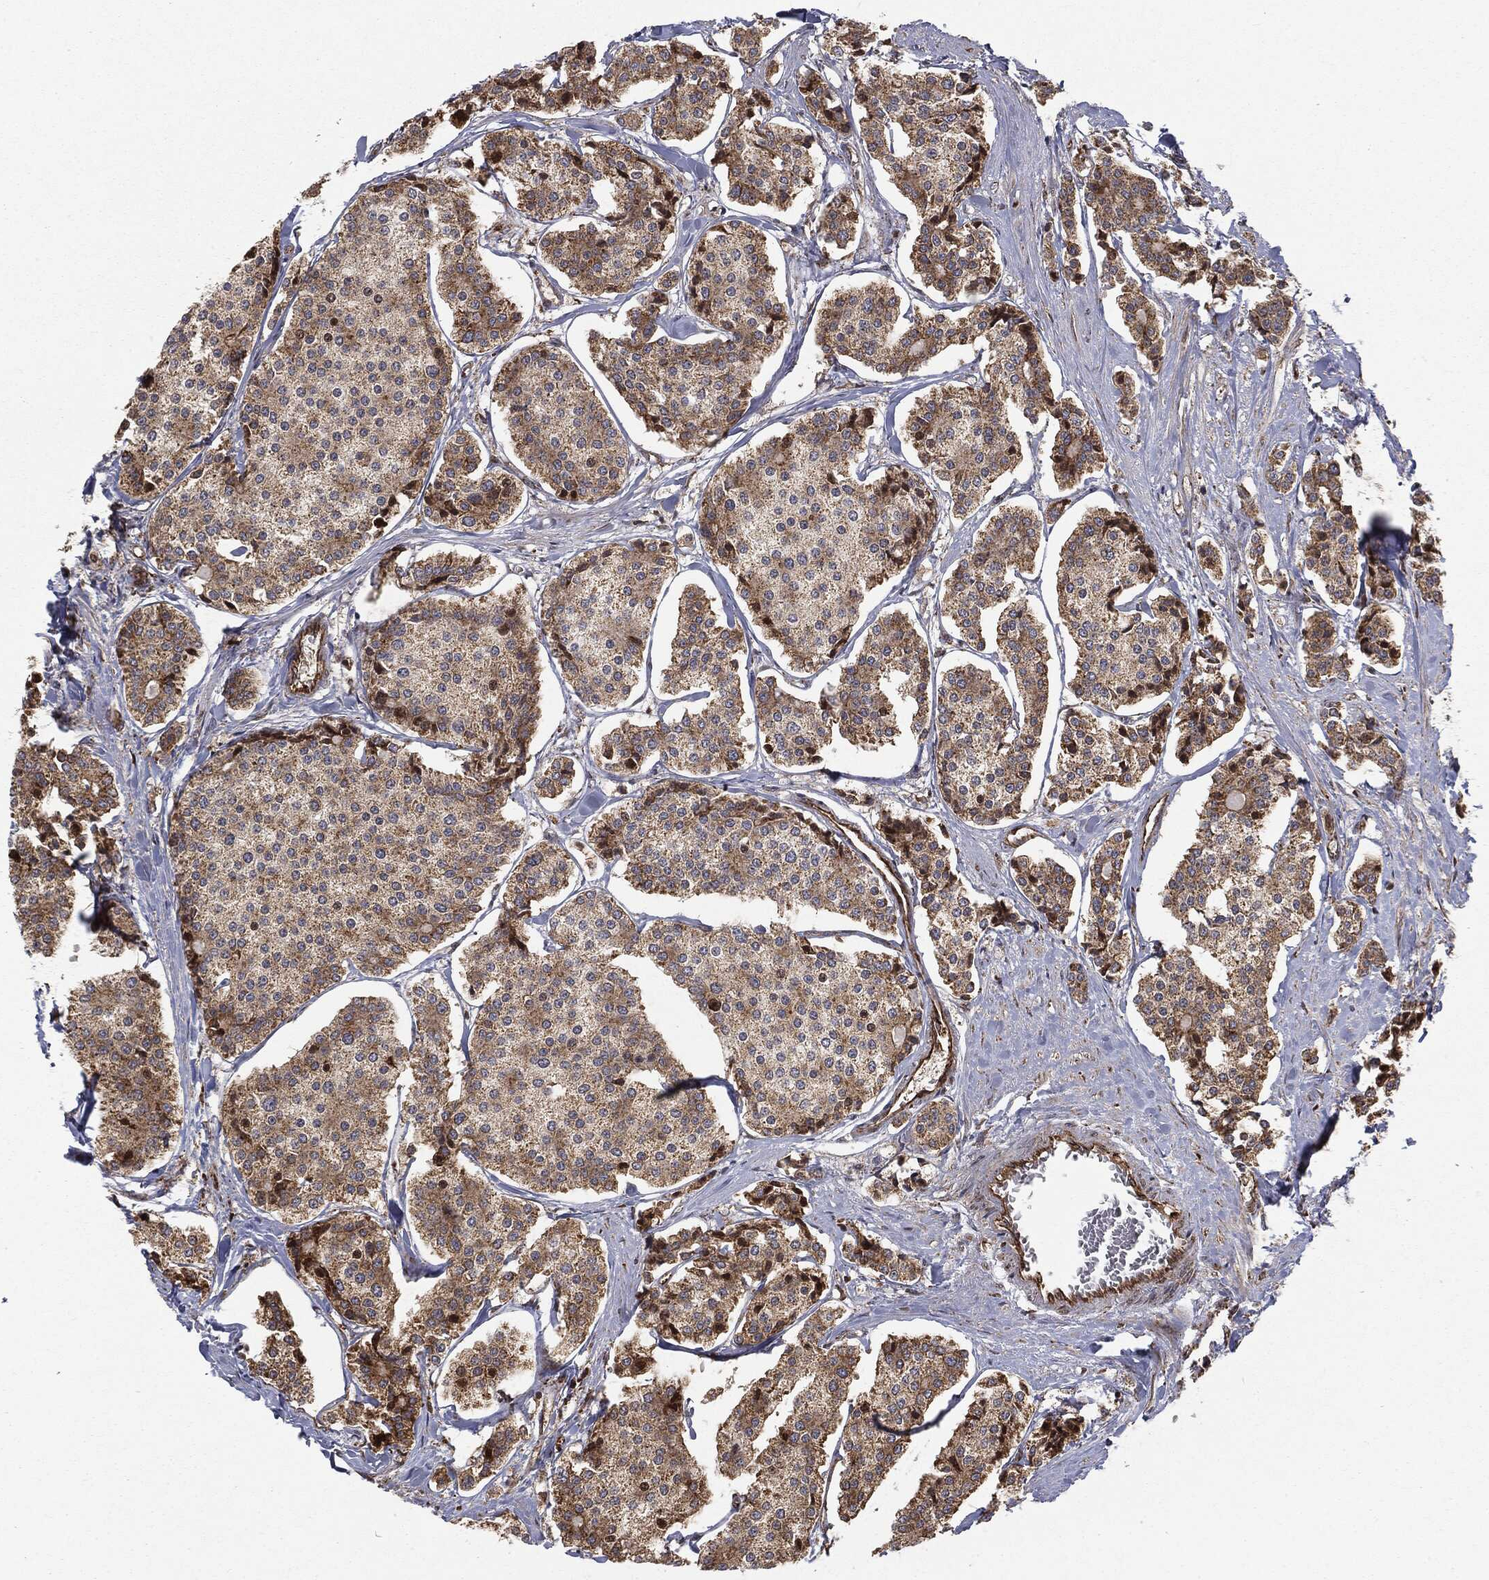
{"staining": {"intensity": "moderate", "quantity": ">75%", "location": "cytoplasmic/membranous"}, "tissue": "carcinoid", "cell_type": "Tumor cells", "image_type": "cancer", "snomed": [{"axis": "morphology", "description": "Carcinoid, malignant, NOS"}, {"axis": "topography", "description": "Small intestine"}], "caption": "Immunohistochemistry (DAB) staining of human malignant carcinoid displays moderate cytoplasmic/membranous protein positivity in about >75% of tumor cells.", "gene": "CYLD", "patient": {"sex": "female", "age": 65}}